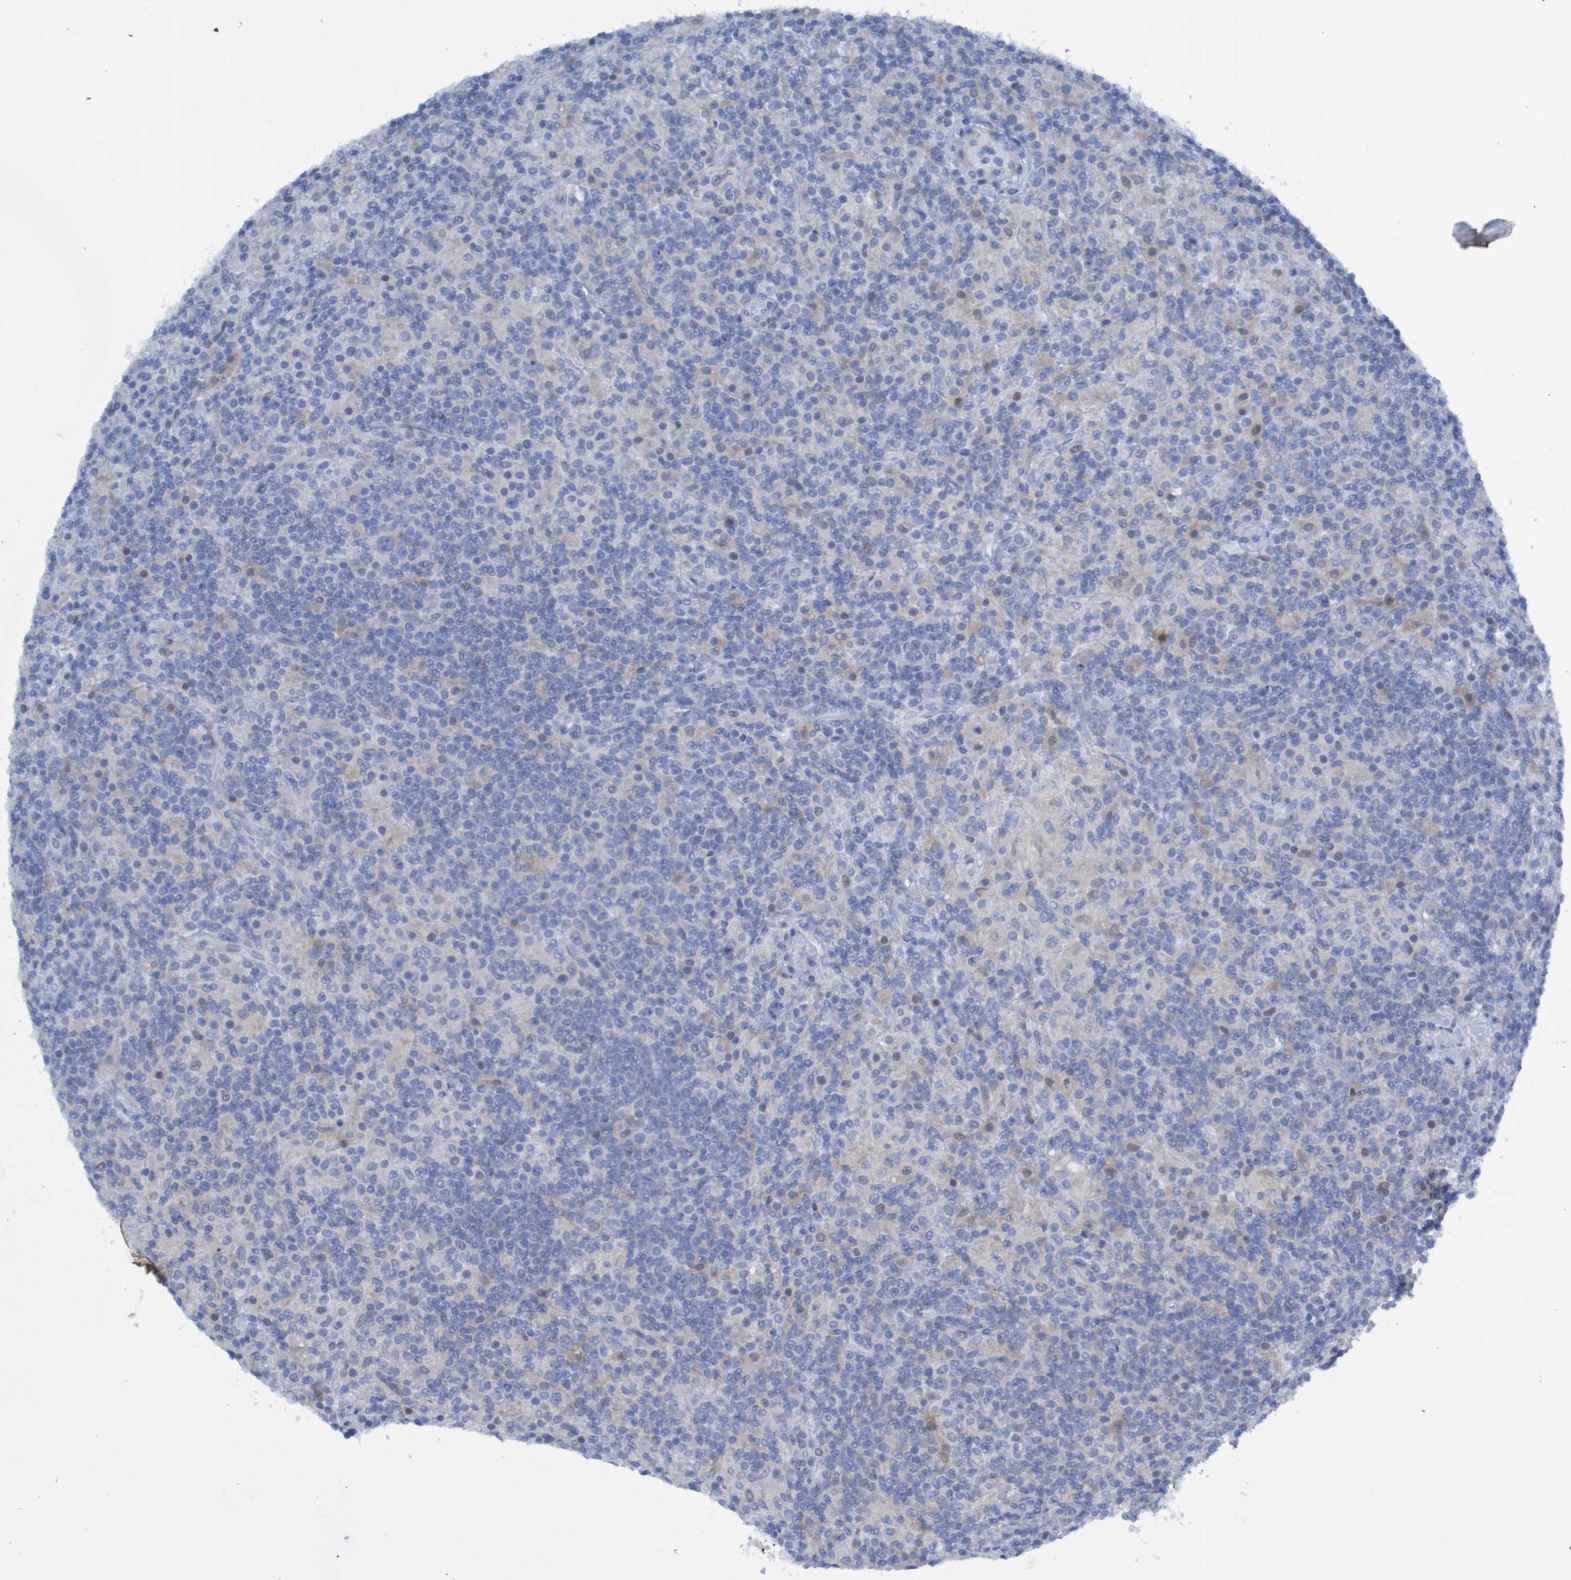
{"staining": {"intensity": "negative", "quantity": "none", "location": "none"}, "tissue": "lymphoma", "cell_type": "Tumor cells", "image_type": "cancer", "snomed": [{"axis": "morphology", "description": "Hodgkin's disease, NOS"}, {"axis": "topography", "description": "Lymph node"}], "caption": "Tumor cells are negative for brown protein staining in lymphoma.", "gene": "ANGPT4", "patient": {"sex": "male", "age": 70}}